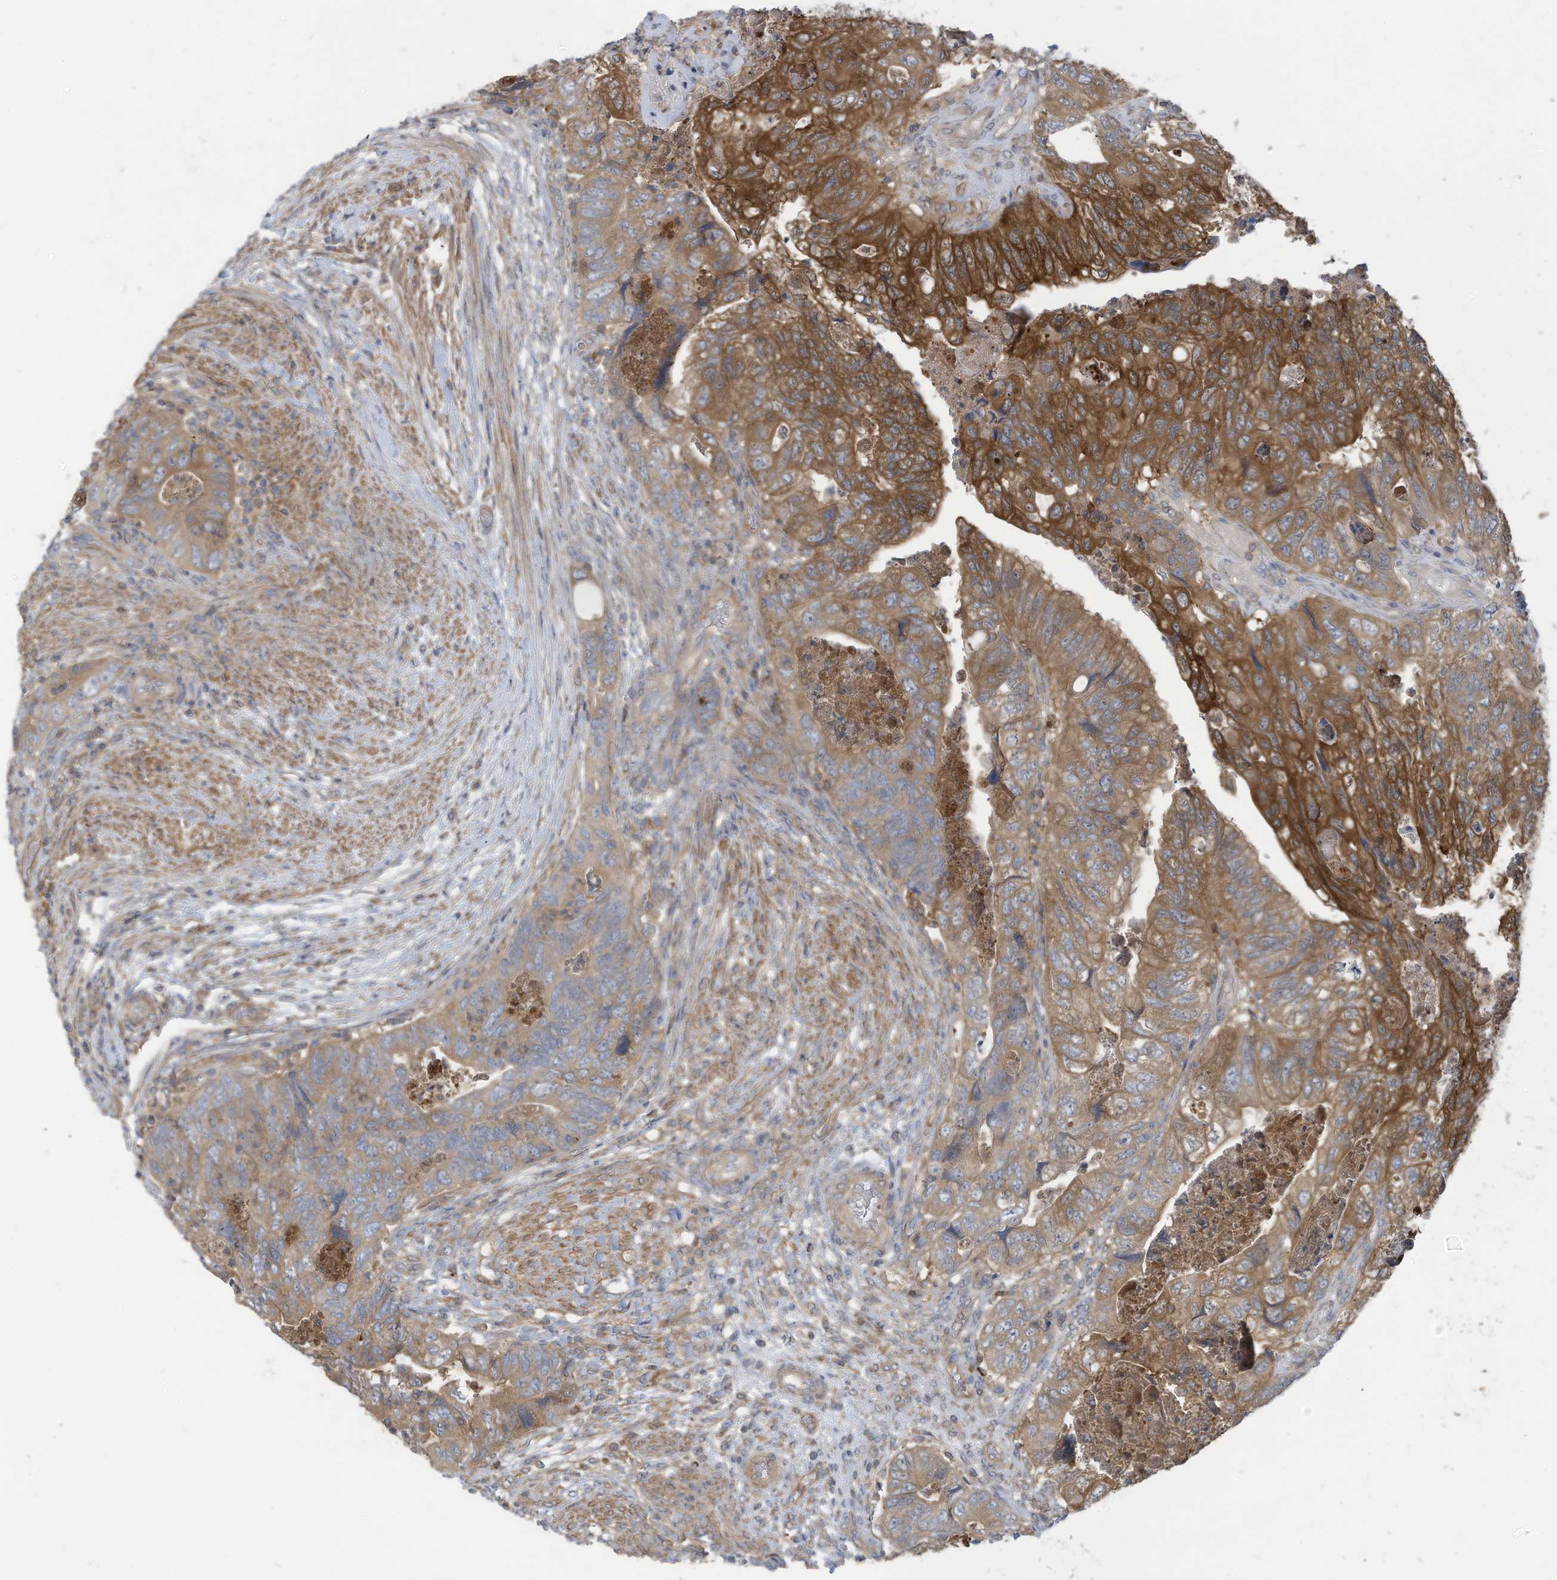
{"staining": {"intensity": "strong", "quantity": ">75%", "location": "cytoplasmic/membranous"}, "tissue": "colorectal cancer", "cell_type": "Tumor cells", "image_type": "cancer", "snomed": [{"axis": "morphology", "description": "Adenocarcinoma, NOS"}, {"axis": "topography", "description": "Rectum"}], "caption": "Colorectal cancer stained for a protein shows strong cytoplasmic/membranous positivity in tumor cells.", "gene": "ADI1", "patient": {"sex": "male", "age": 63}}